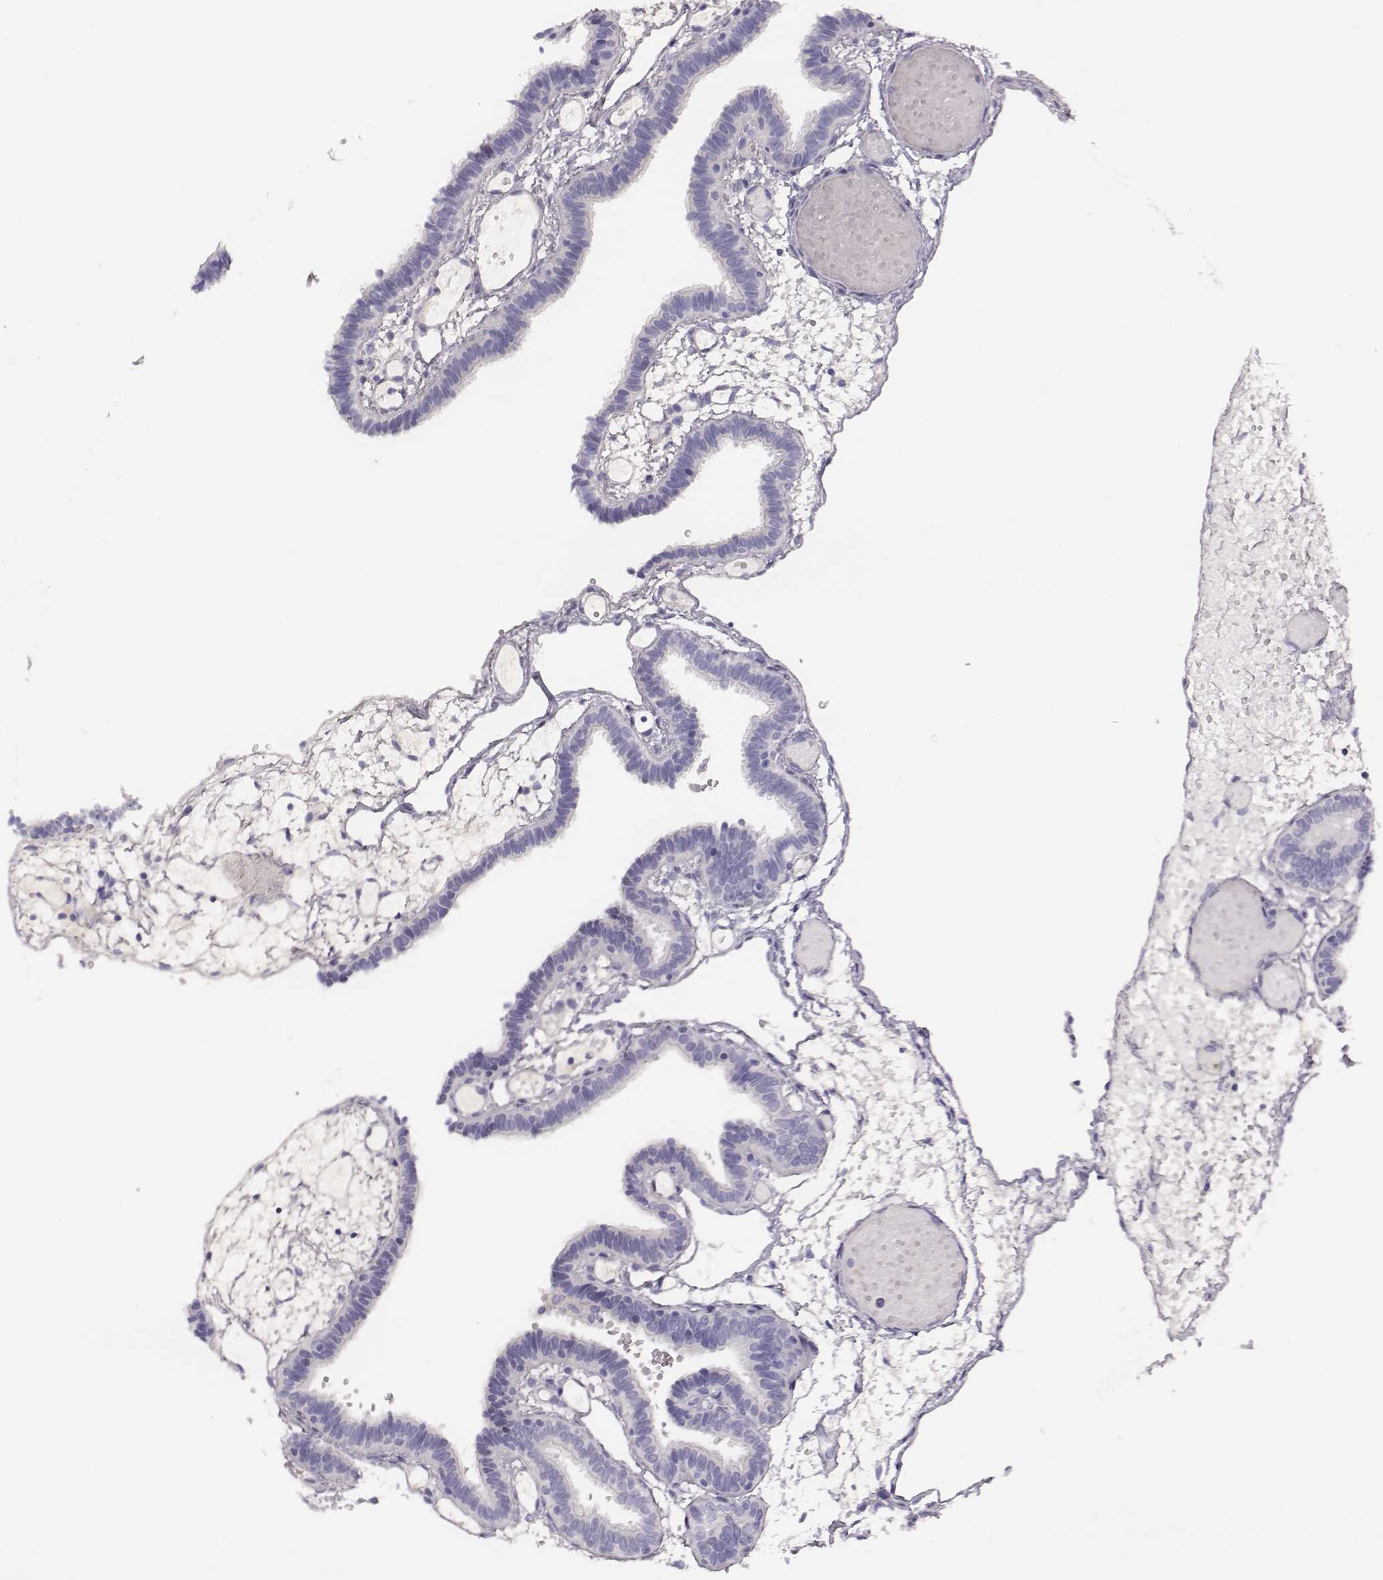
{"staining": {"intensity": "negative", "quantity": "none", "location": "none"}, "tissue": "fallopian tube", "cell_type": "Glandular cells", "image_type": "normal", "snomed": [{"axis": "morphology", "description": "Normal tissue, NOS"}, {"axis": "topography", "description": "Fallopian tube"}], "caption": "A micrograph of human fallopian tube is negative for staining in glandular cells.", "gene": "ADAM7", "patient": {"sex": "female", "age": 37}}